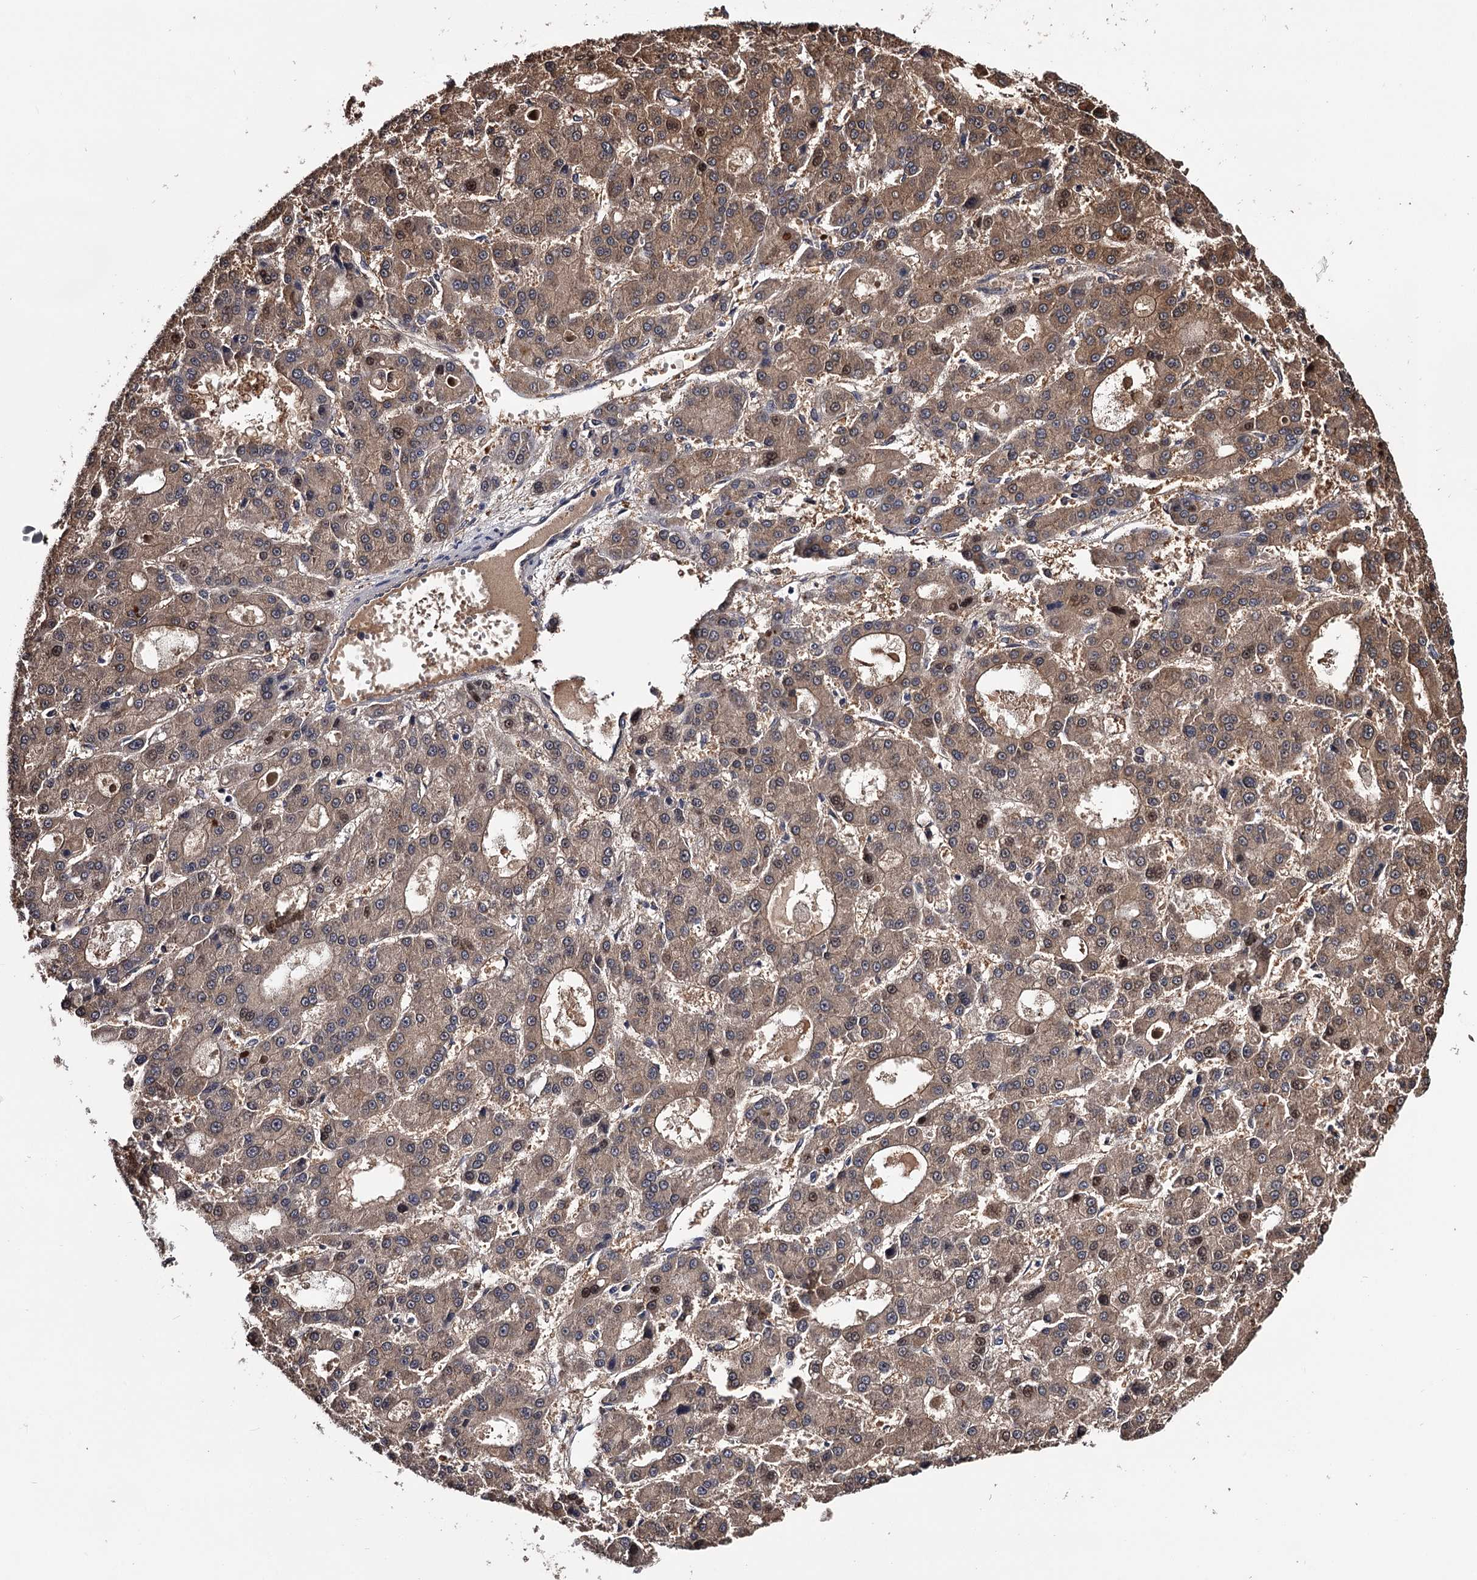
{"staining": {"intensity": "moderate", "quantity": "25%-75%", "location": "cytoplasmic/membranous,nuclear"}, "tissue": "liver cancer", "cell_type": "Tumor cells", "image_type": "cancer", "snomed": [{"axis": "morphology", "description": "Carcinoma, Hepatocellular, NOS"}, {"axis": "topography", "description": "Liver"}], "caption": "Hepatocellular carcinoma (liver) tissue demonstrates moderate cytoplasmic/membranous and nuclear expression in about 25%-75% of tumor cells", "gene": "GSTO1", "patient": {"sex": "male", "age": 70}}